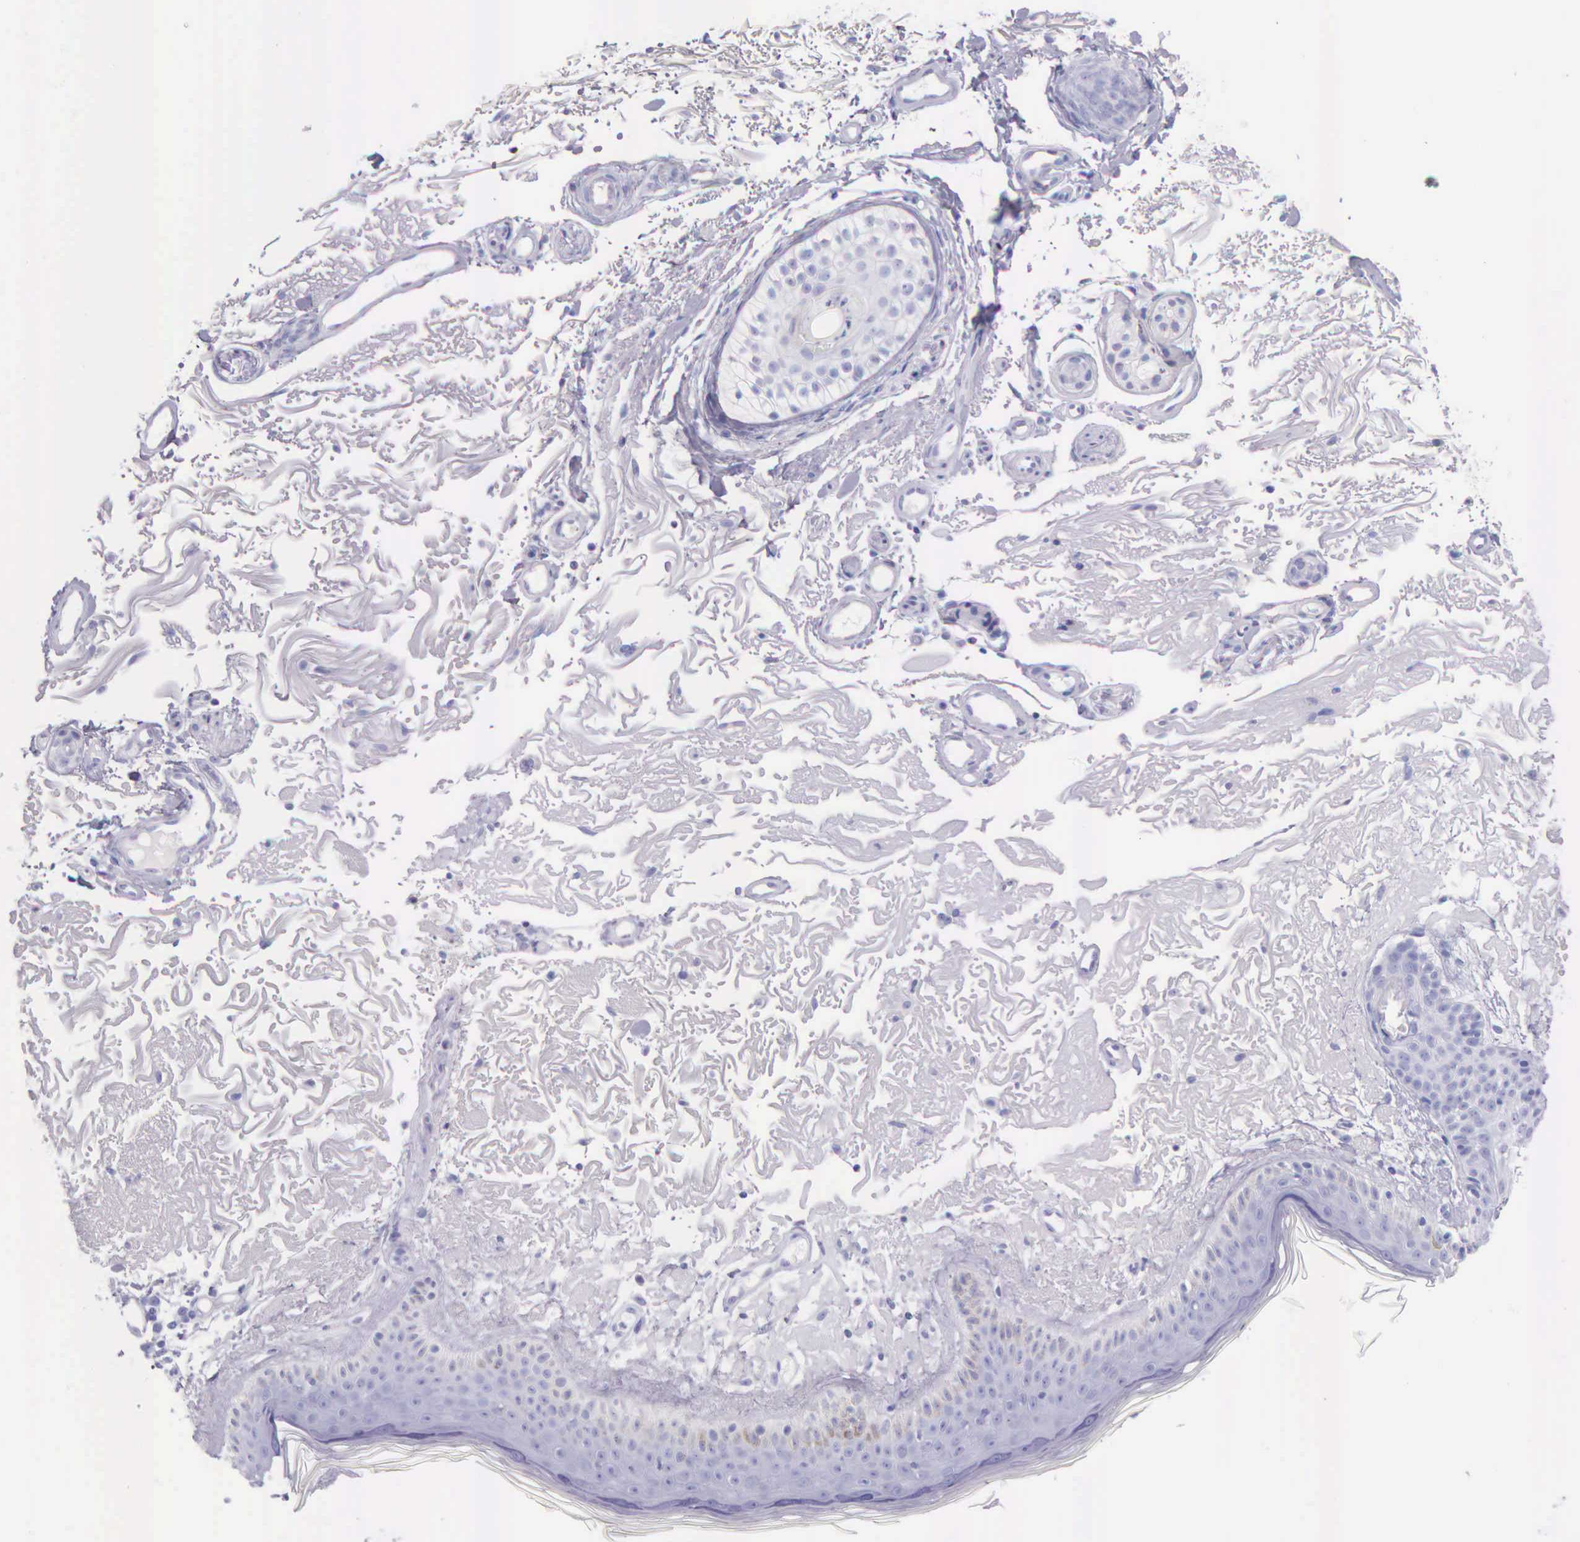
{"staining": {"intensity": "negative", "quantity": "none", "location": "none"}, "tissue": "skin", "cell_type": "Fibroblasts", "image_type": "normal", "snomed": [{"axis": "morphology", "description": "Normal tissue, NOS"}, {"axis": "topography", "description": "Skin"}], "caption": "Fibroblasts show no significant staining in normal skin. The staining was performed using DAB to visualize the protein expression in brown, while the nuclei were stained in blue with hematoxylin (Magnification: 20x).", "gene": "KLK2", "patient": {"sex": "female", "age": 90}}